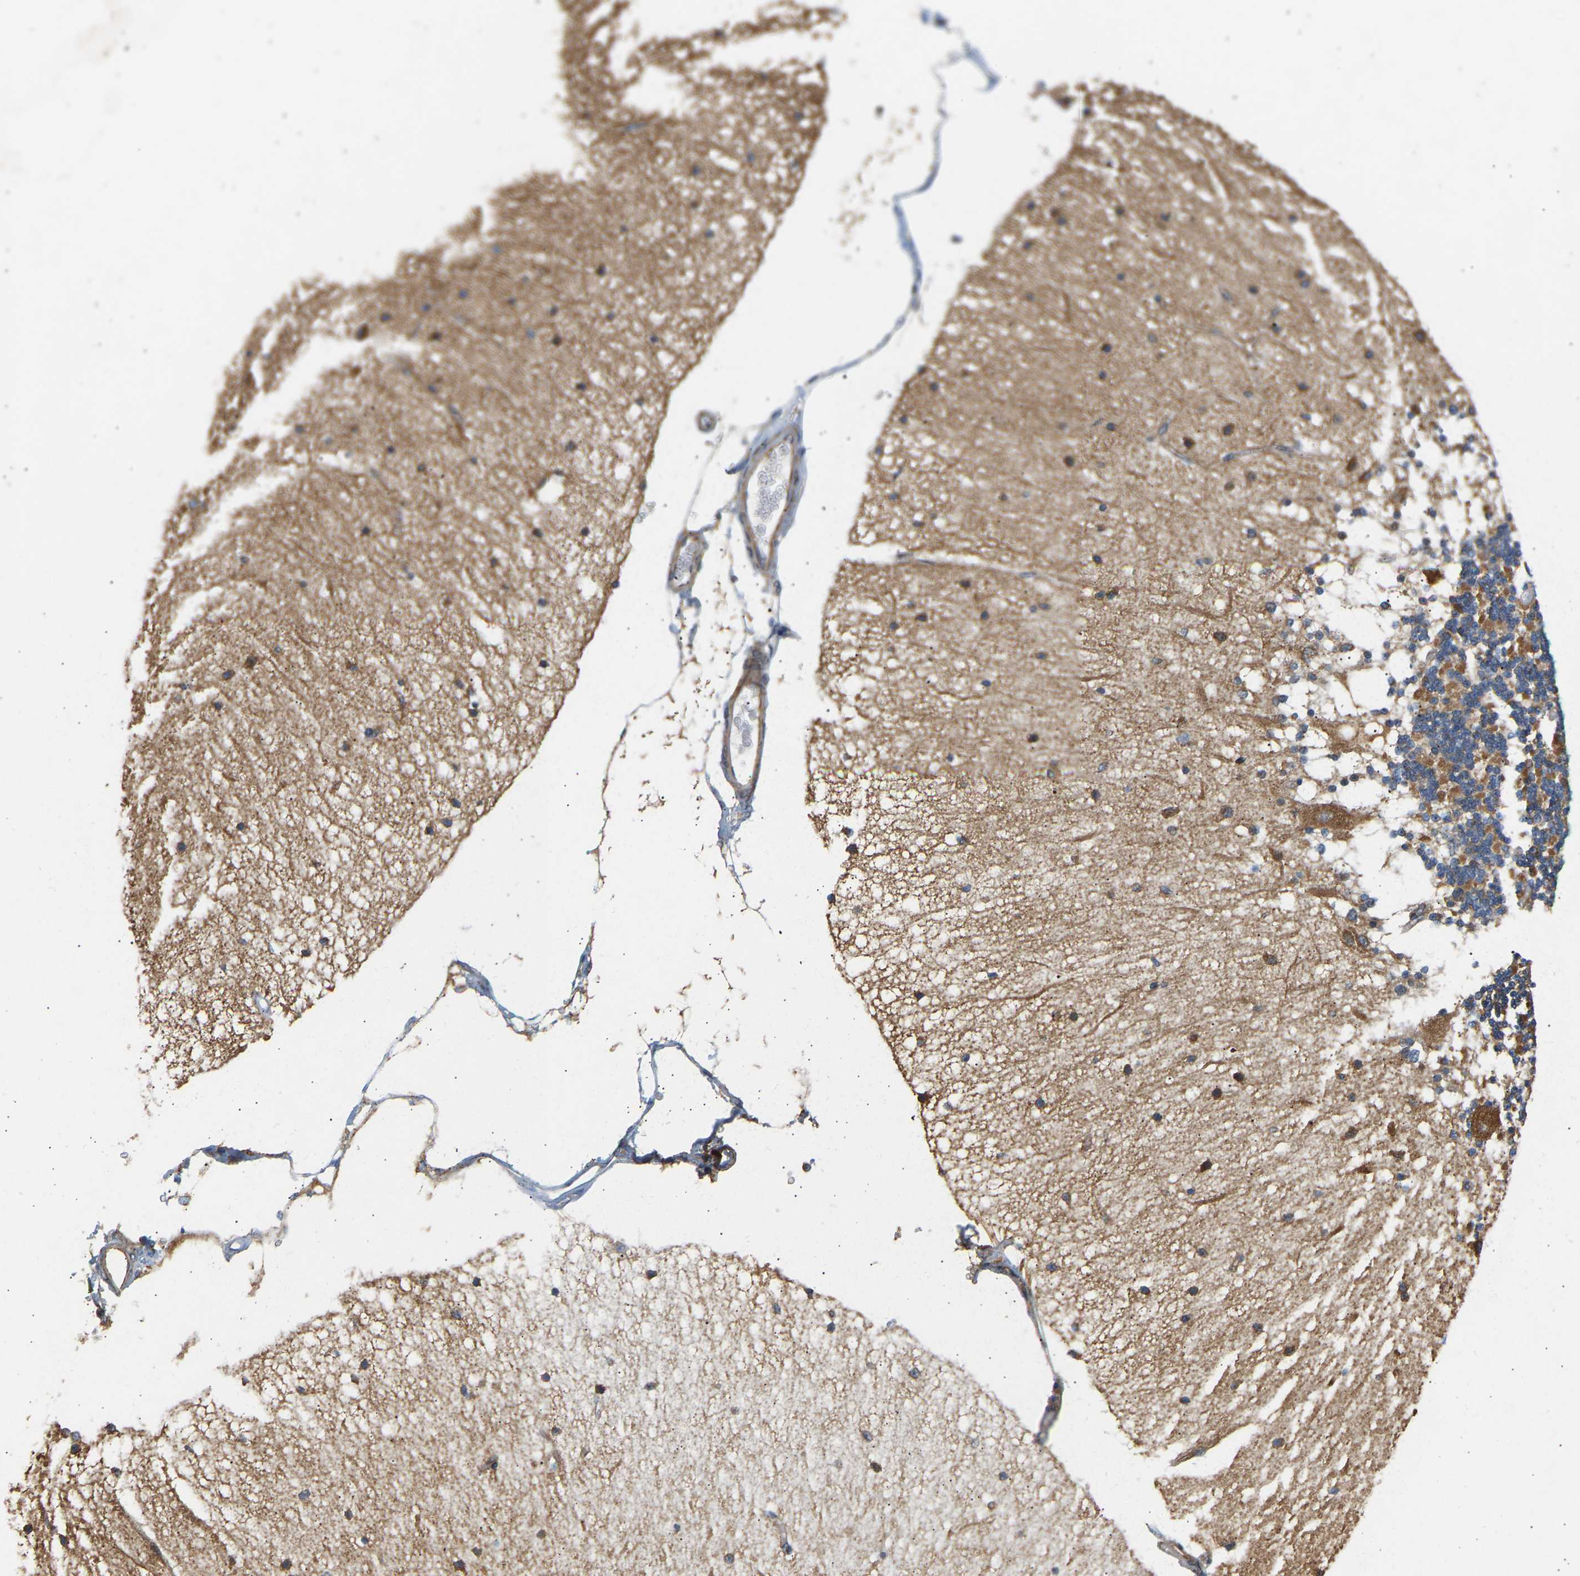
{"staining": {"intensity": "moderate", "quantity": "25%-75%", "location": "cytoplasmic/membranous"}, "tissue": "cerebellum", "cell_type": "Cells in granular layer", "image_type": "normal", "snomed": [{"axis": "morphology", "description": "Normal tissue, NOS"}, {"axis": "topography", "description": "Cerebellum"}], "caption": "Immunohistochemistry photomicrograph of benign cerebellum: human cerebellum stained using immunohistochemistry shows medium levels of moderate protein expression localized specifically in the cytoplasmic/membranous of cells in granular layer, appearing as a cytoplasmic/membranous brown color.", "gene": "YIPF2", "patient": {"sex": "female", "age": 54}}